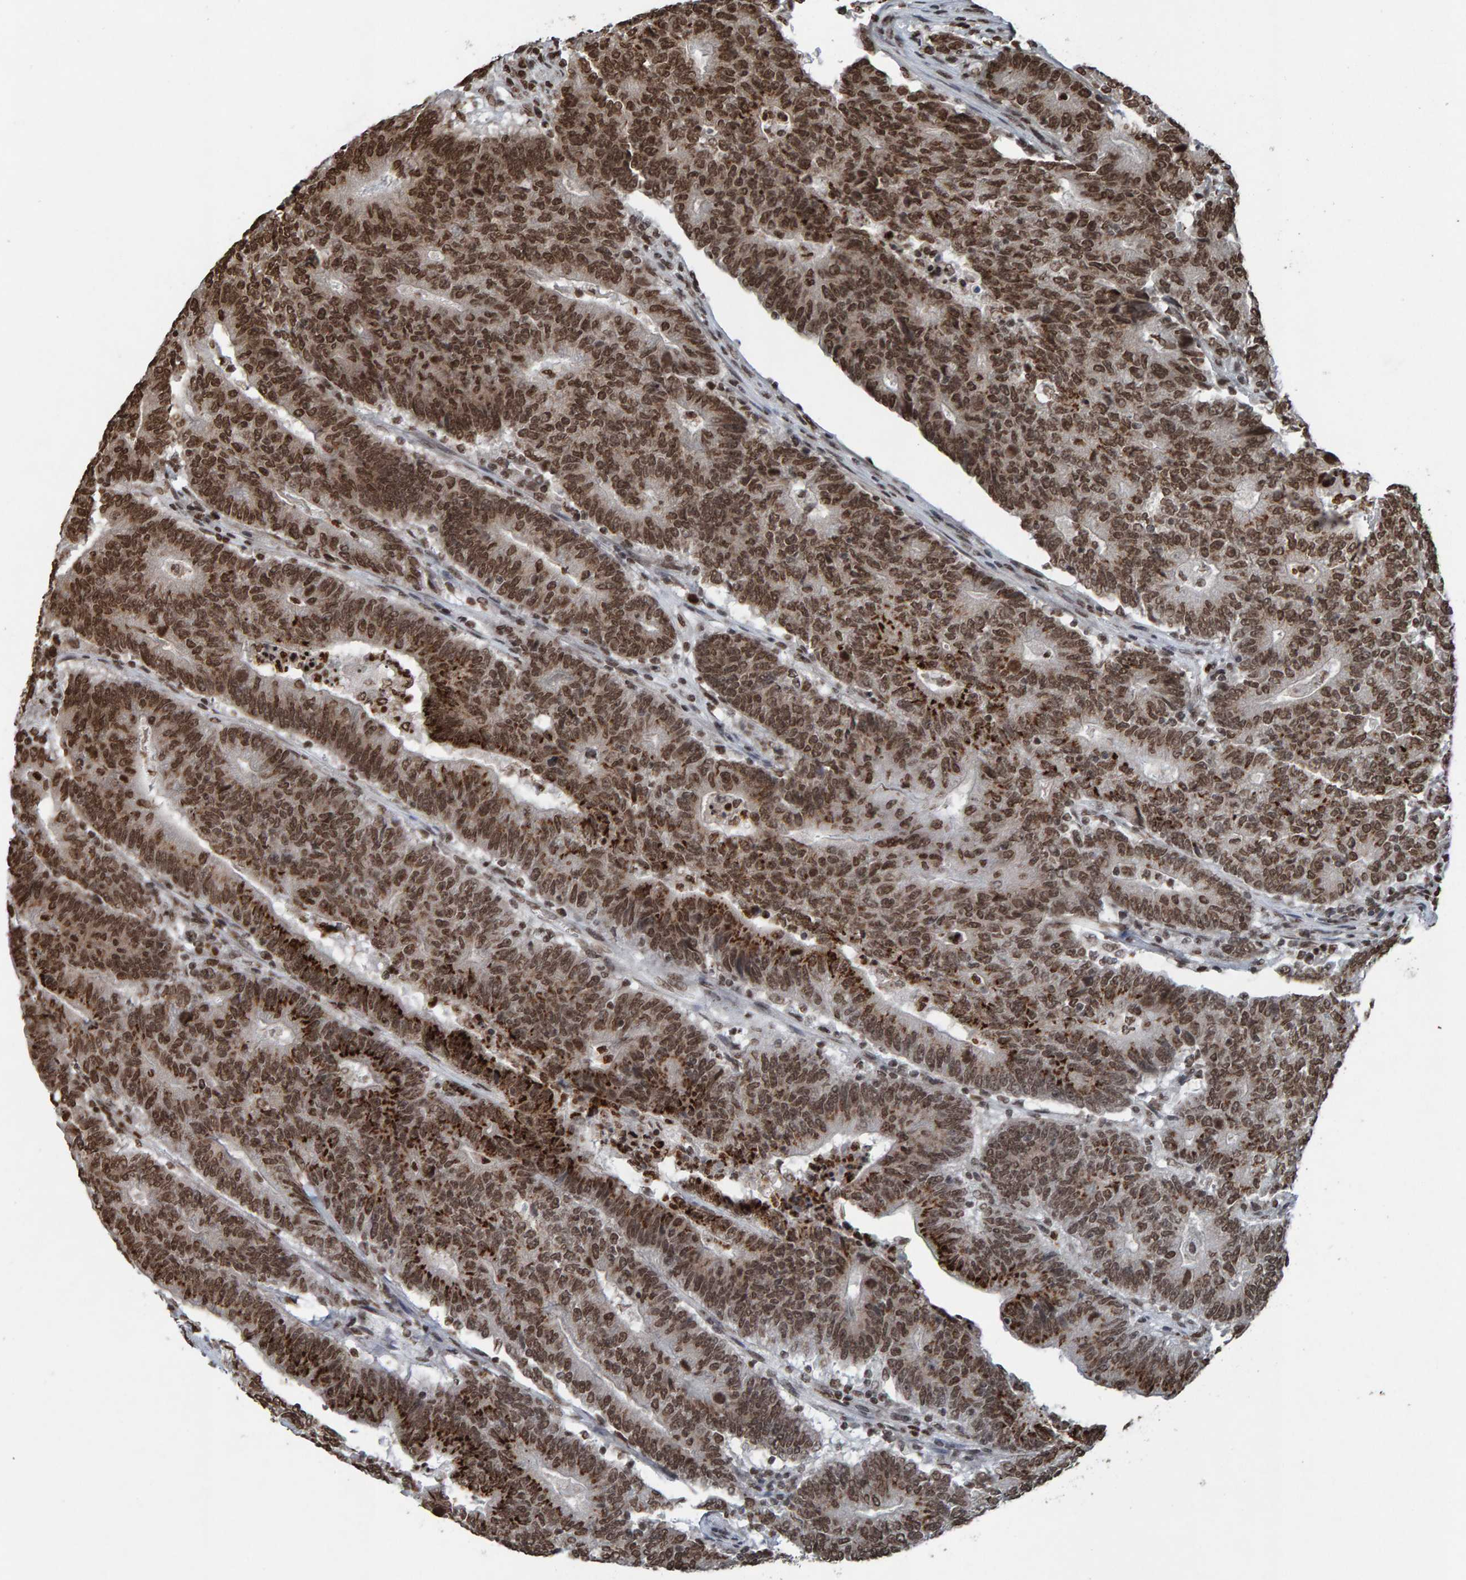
{"staining": {"intensity": "strong", "quantity": ">75%", "location": "cytoplasmic/membranous,nuclear"}, "tissue": "colorectal cancer", "cell_type": "Tumor cells", "image_type": "cancer", "snomed": [{"axis": "morphology", "description": "Normal tissue, NOS"}, {"axis": "morphology", "description": "Adenocarcinoma, NOS"}, {"axis": "topography", "description": "Colon"}], "caption": "Protein staining exhibits strong cytoplasmic/membranous and nuclear staining in about >75% of tumor cells in colorectal cancer.", "gene": "H2AZ1", "patient": {"sex": "female", "age": 75}}